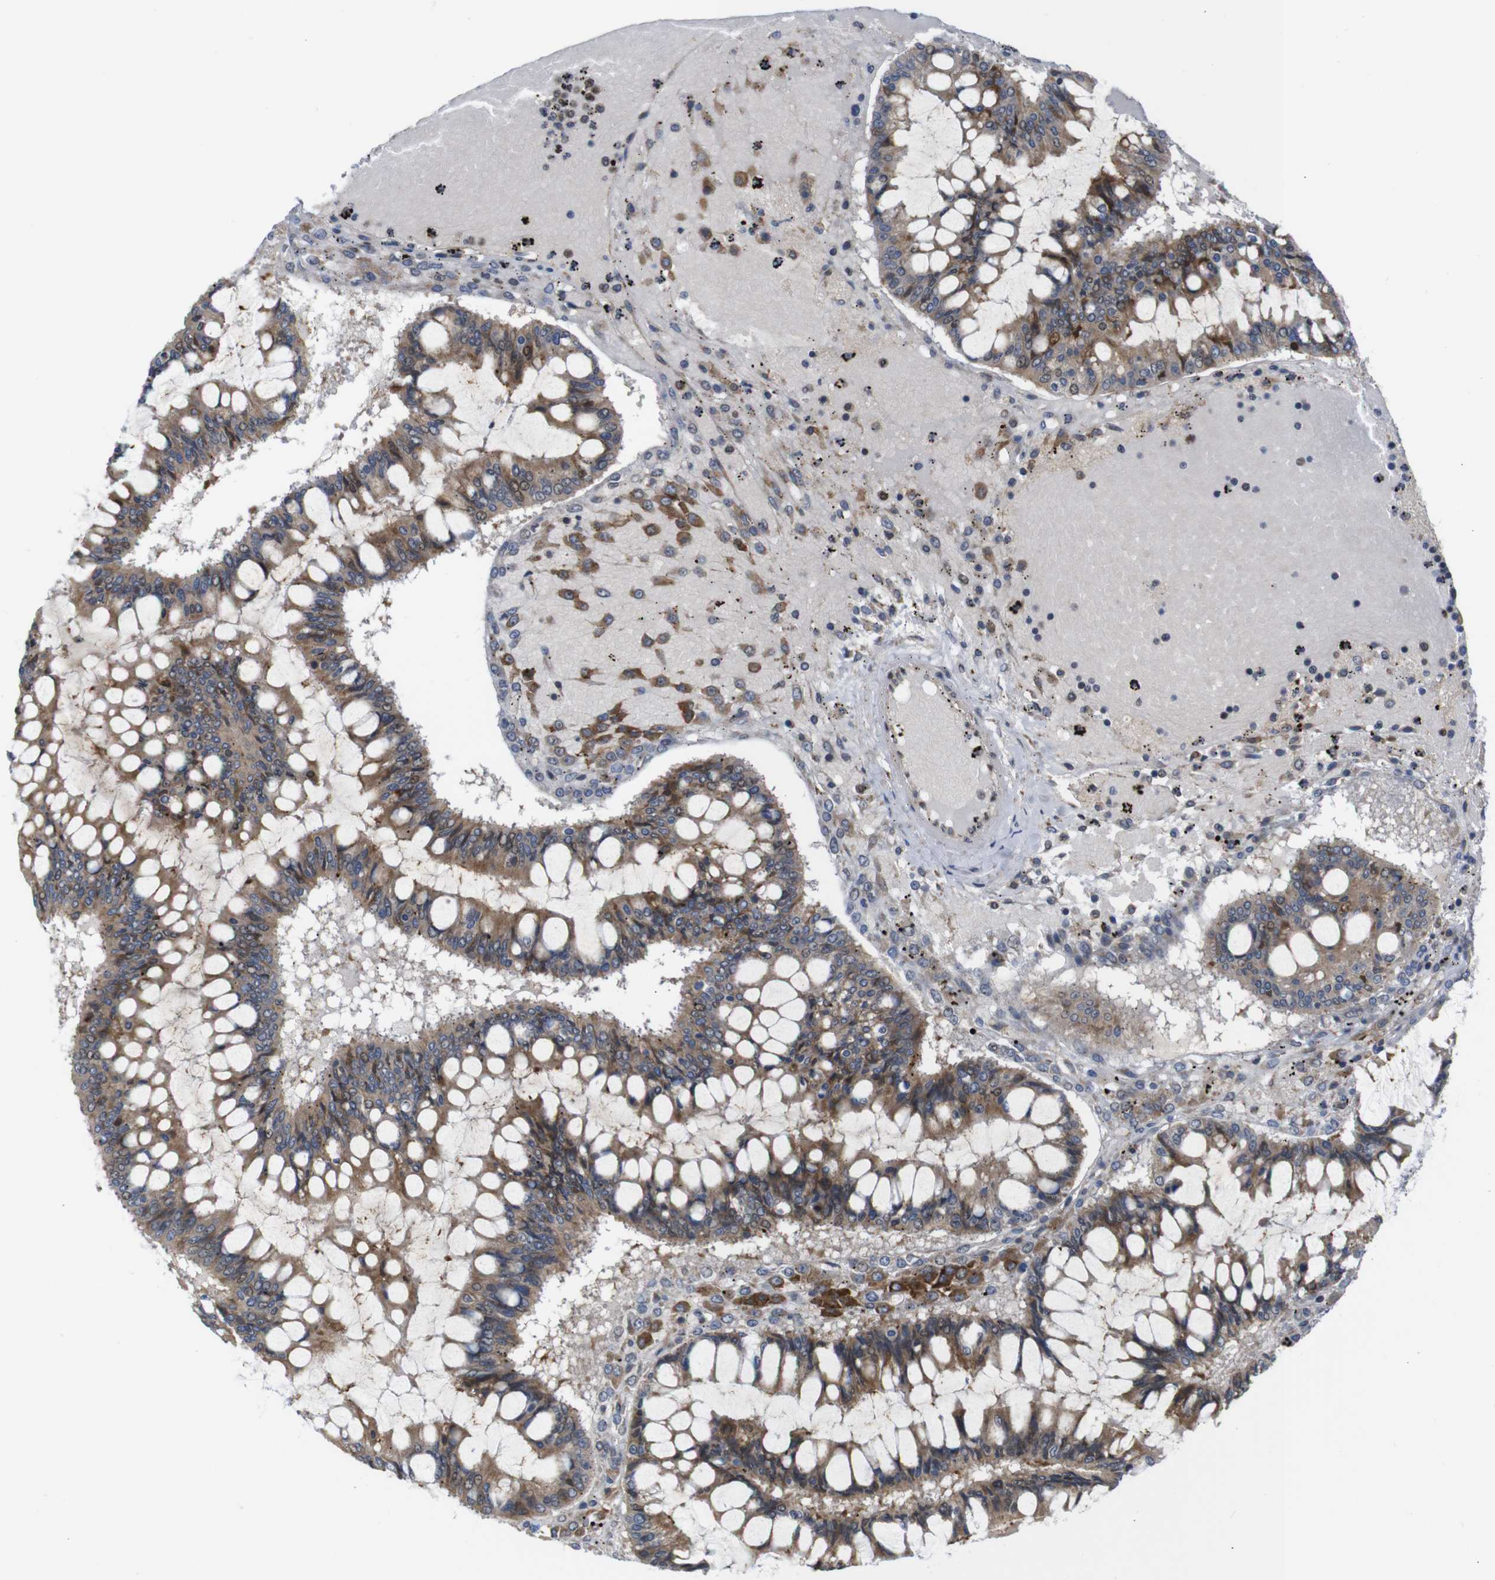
{"staining": {"intensity": "moderate", "quantity": ">75%", "location": "cytoplasmic/membranous"}, "tissue": "ovarian cancer", "cell_type": "Tumor cells", "image_type": "cancer", "snomed": [{"axis": "morphology", "description": "Cystadenocarcinoma, mucinous, NOS"}, {"axis": "topography", "description": "Ovary"}], "caption": "This photomicrograph shows immunohistochemistry (IHC) staining of ovarian mucinous cystadenocarcinoma, with medium moderate cytoplasmic/membranous positivity in approximately >75% of tumor cells.", "gene": "PTPN1", "patient": {"sex": "female", "age": 73}}